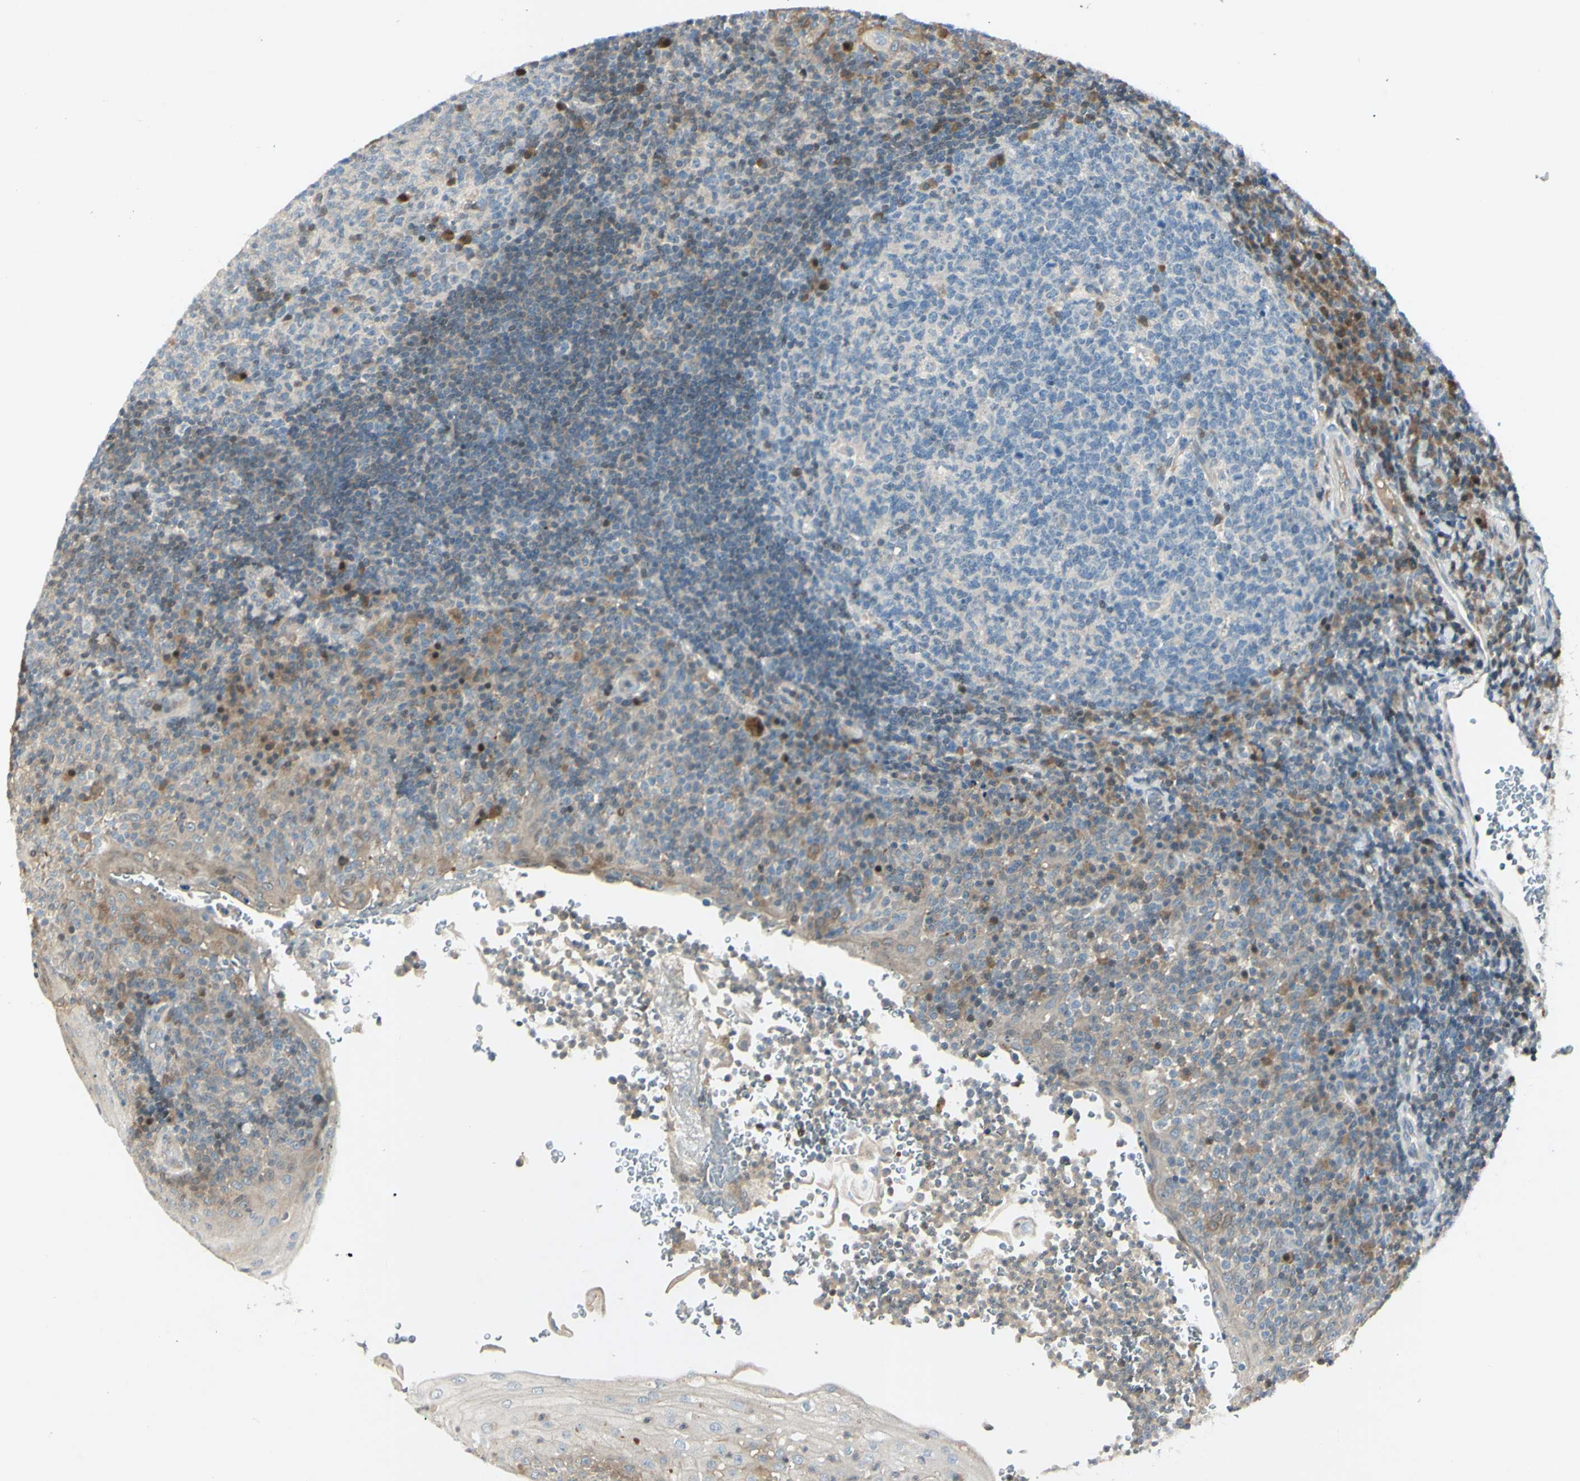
{"staining": {"intensity": "moderate", "quantity": "<25%", "location": "cytoplasmic/membranous"}, "tissue": "tonsil", "cell_type": "Germinal center cells", "image_type": "normal", "snomed": [{"axis": "morphology", "description": "Normal tissue, NOS"}, {"axis": "topography", "description": "Tonsil"}], "caption": "Moderate cytoplasmic/membranous expression for a protein is identified in about <25% of germinal center cells of benign tonsil using immunohistochemistry.", "gene": "C1orf159", "patient": {"sex": "female", "age": 40}}